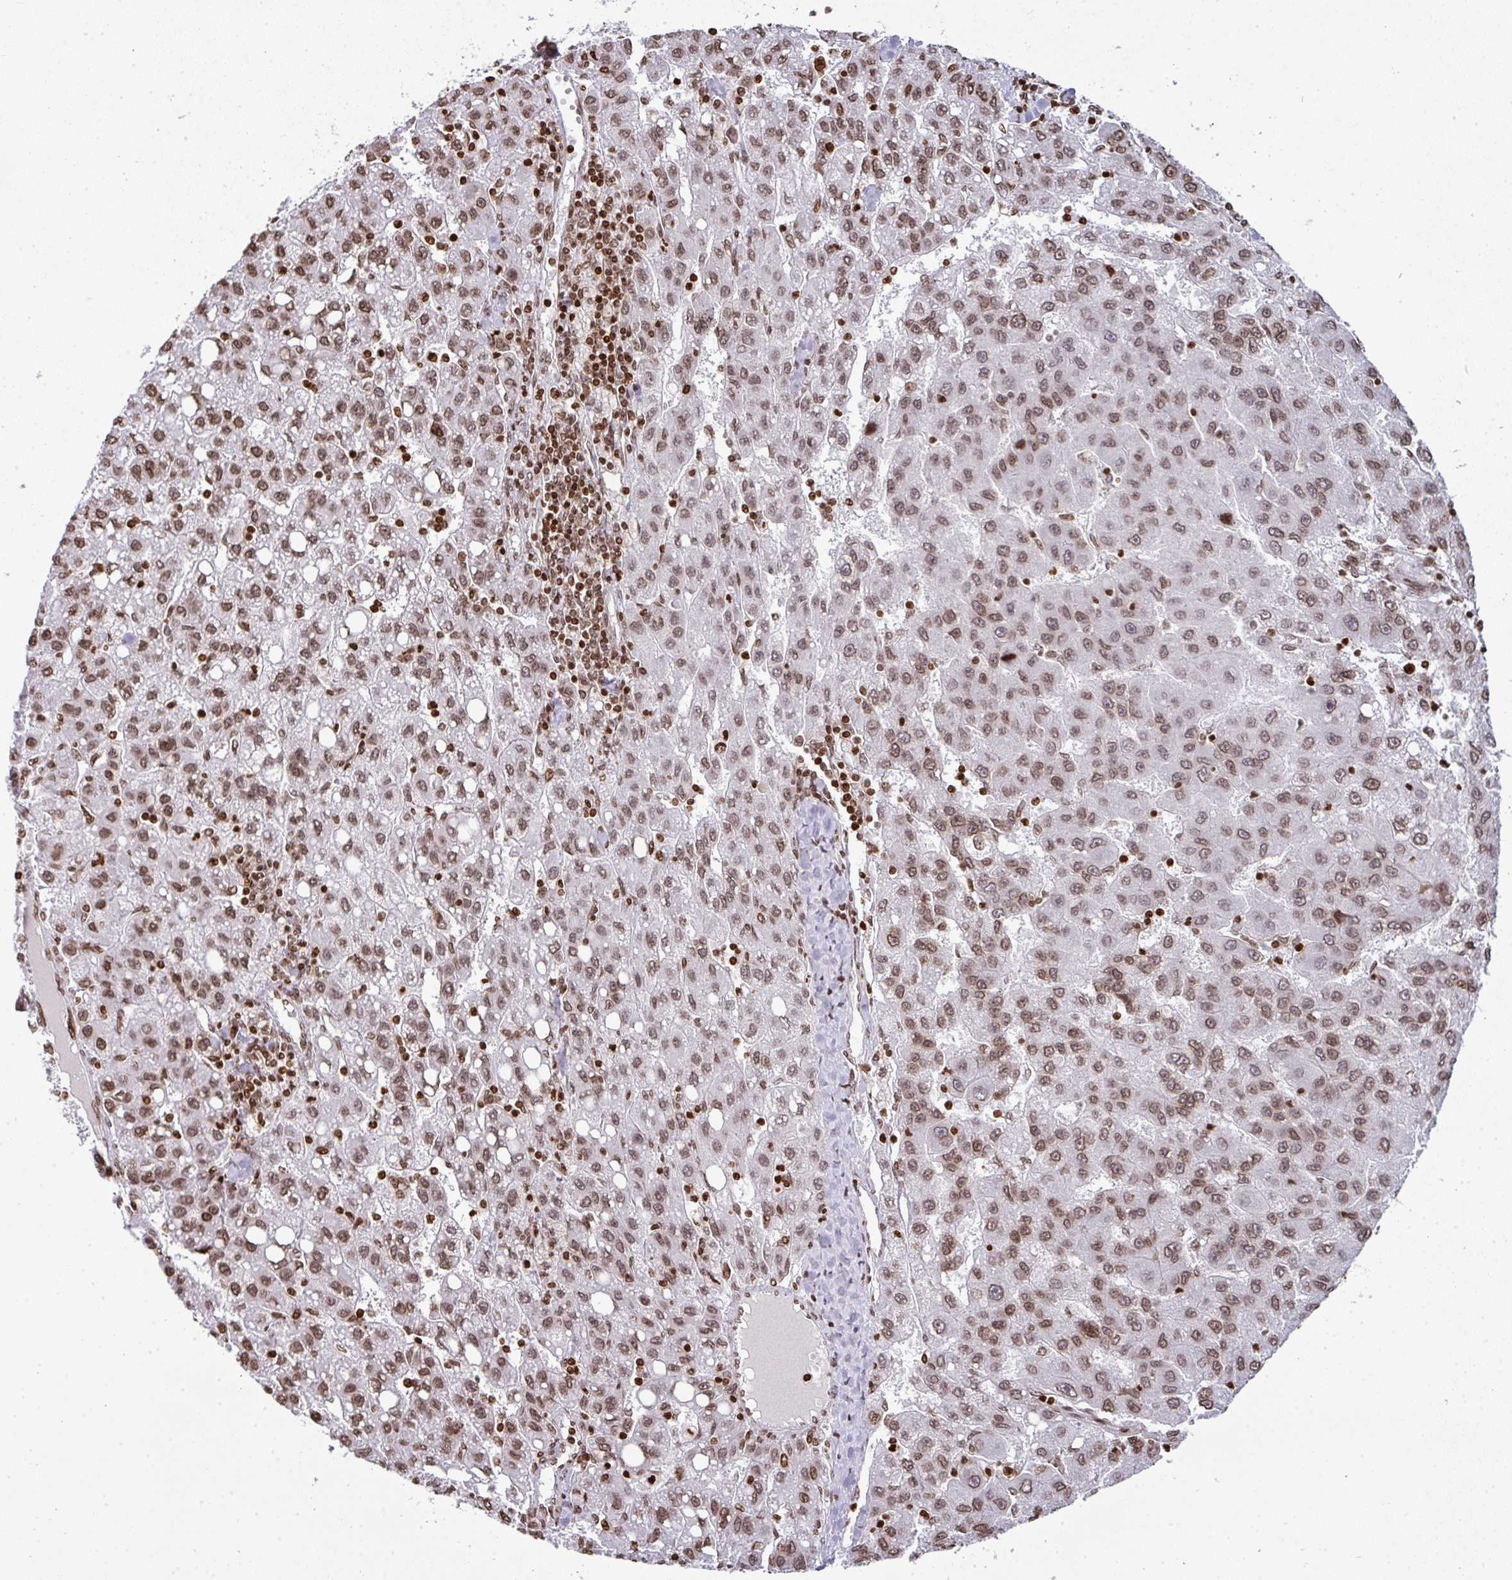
{"staining": {"intensity": "weak", "quantity": ">75%", "location": "nuclear"}, "tissue": "liver cancer", "cell_type": "Tumor cells", "image_type": "cancer", "snomed": [{"axis": "morphology", "description": "Carcinoma, Hepatocellular, NOS"}, {"axis": "topography", "description": "Liver"}], "caption": "Weak nuclear protein positivity is present in about >75% of tumor cells in liver cancer (hepatocellular carcinoma). (DAB IHC, brown staining for protein, blue staining for nuclei).", "gene": "RASL11A", "patient": {"sex": "female", "age": 82}}